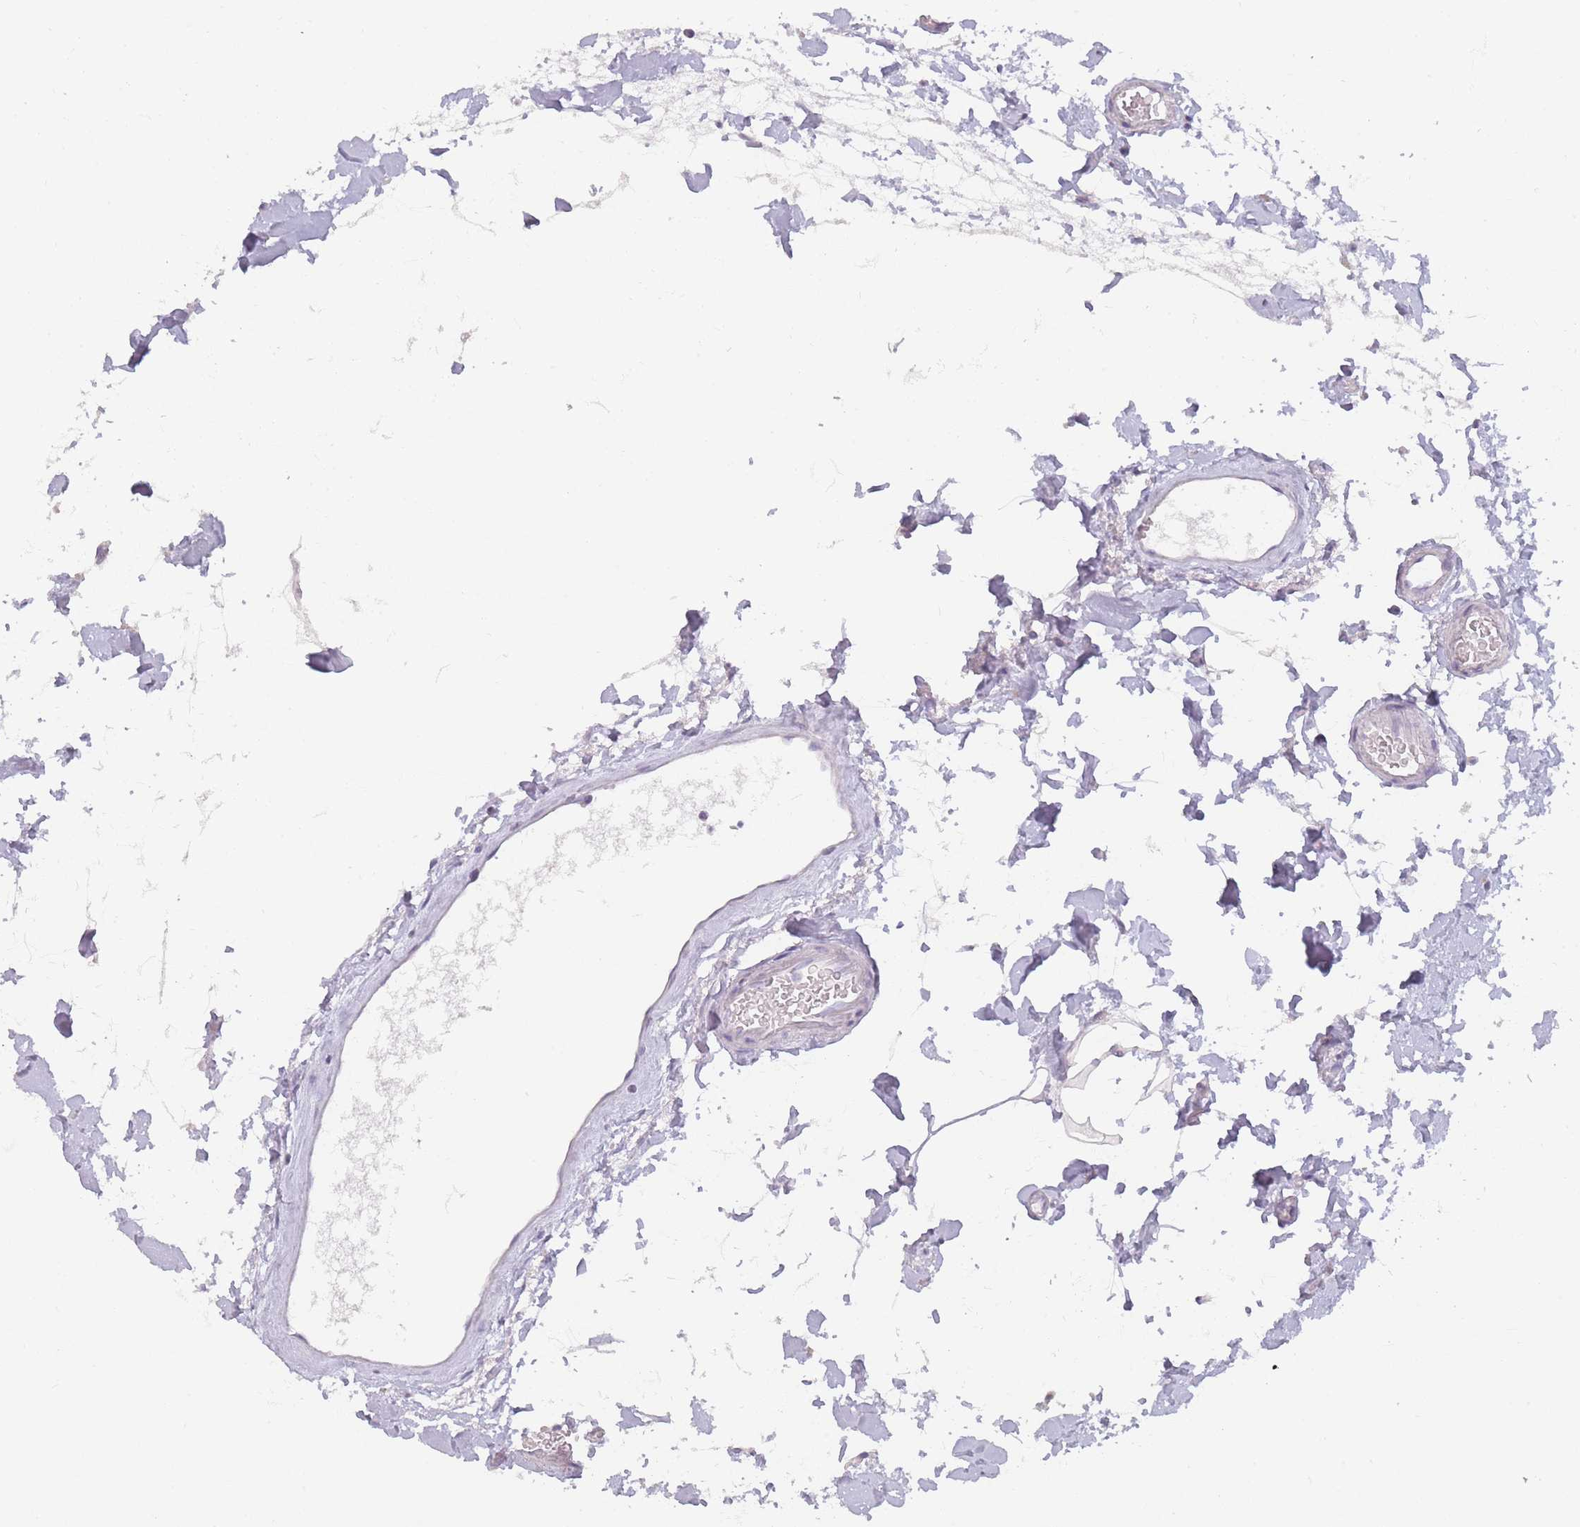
{"staining": {"intensity": "negative", "quantity": "none", "location": "none"}, "tissue": "colon", "cell_type": "Endothelial cells", "image_type": "normal", "snomed": [{"axis": "morphology", "description": "Normal tissue, NOS"}, {"axis": "topography", "description": "Colon"}], "caption": "This is an immunohistochemistry (IHC) photomicrograph of unremarkable human colon. There is no expression in endothelial cells.", "gene": "INS", "patient": {"sex": "female", "age": 84}}